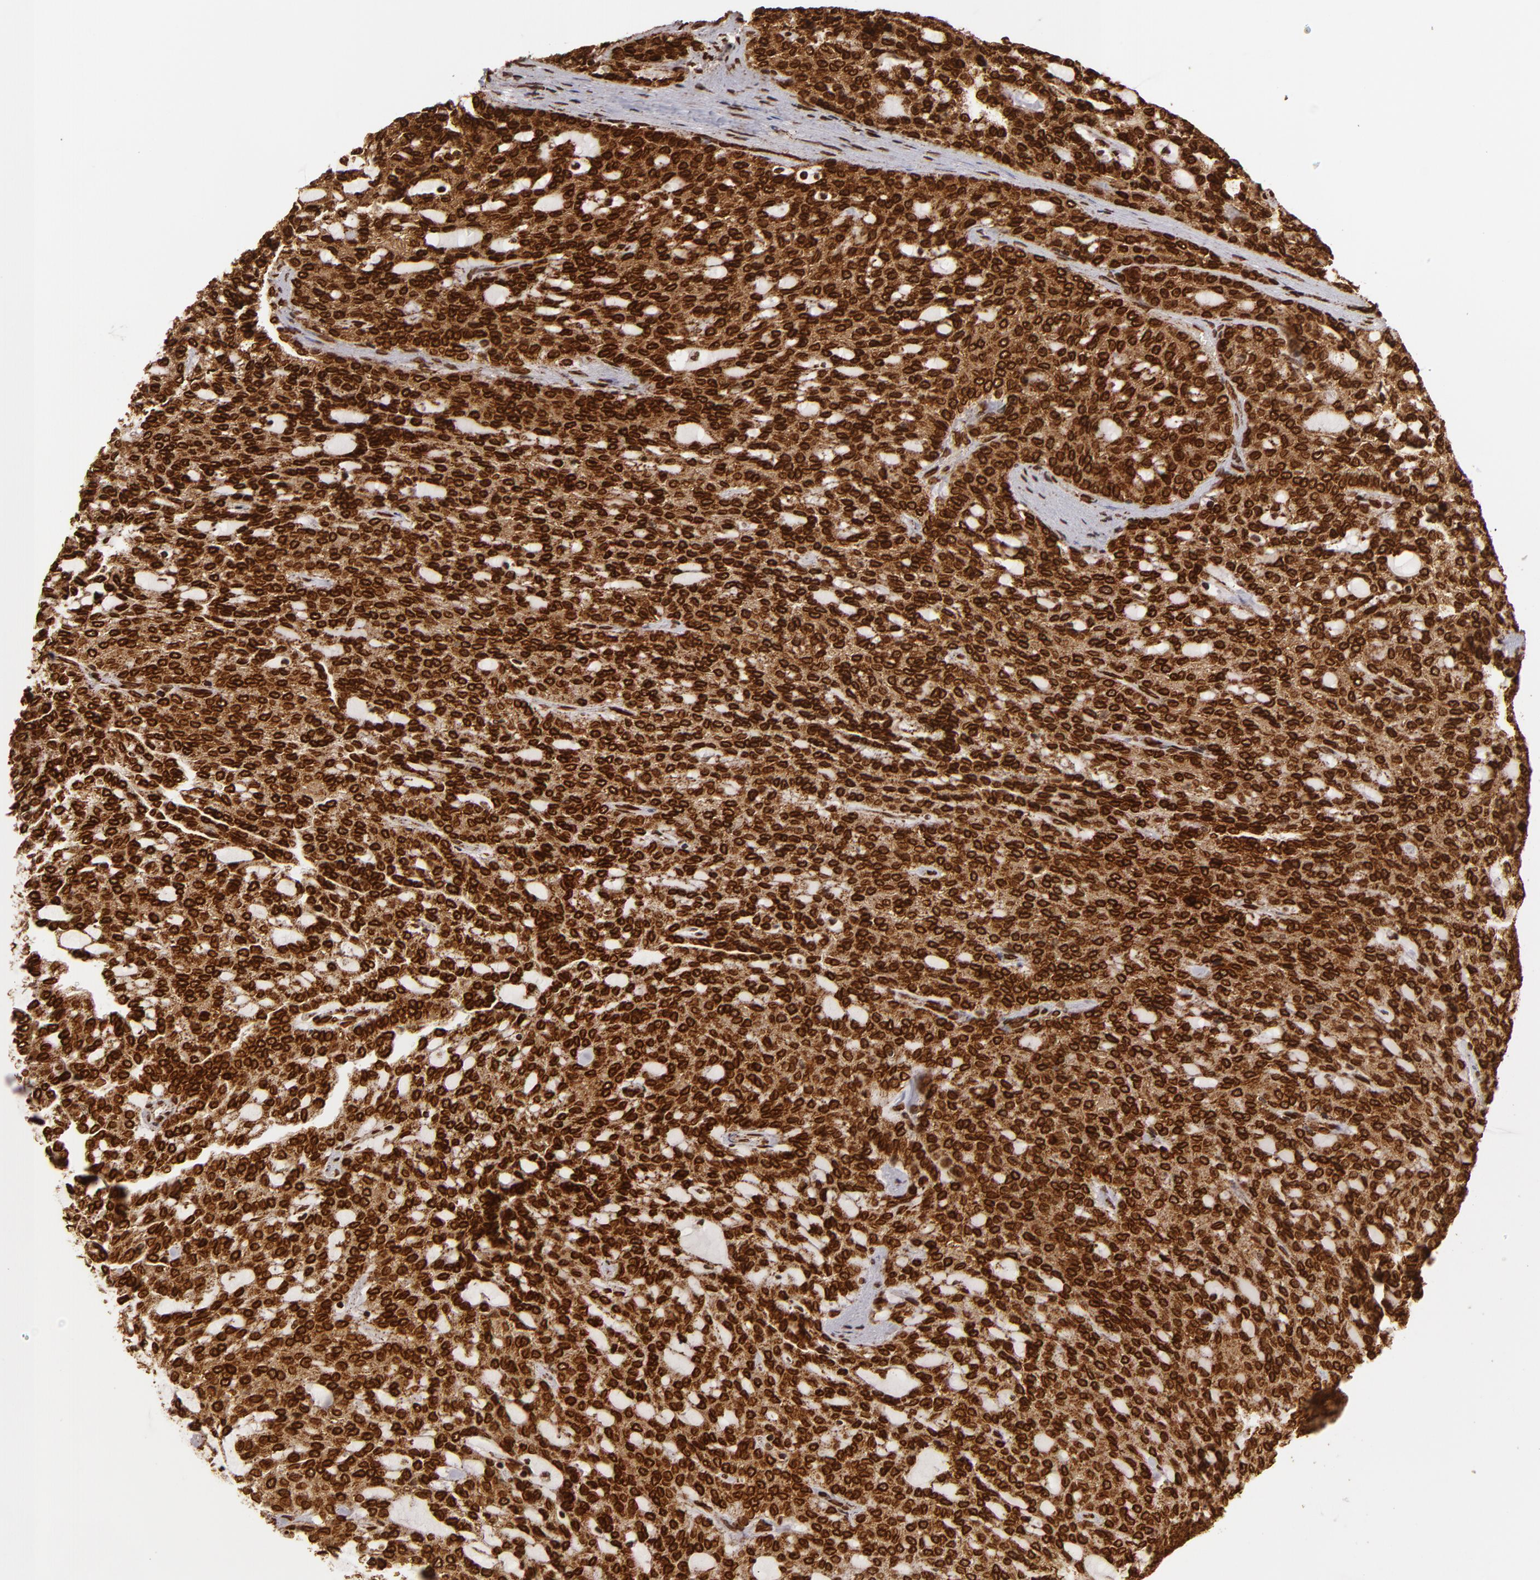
{"staining": {"intensity": "strong", "quantity": ">75%", "location": "nuclear"}, "tissue": "renal cancer", "cell_type": "Tumor cells", "image_type": "cancer", "snomed": [{"axis": "morphology", "description": "Adenocarcinoma, NOS"}, {"axis": "topography", "description": "Kidney"}], "caption": "Approximately >75% of tumor cells in human renal cancer (adenocarcinoma) exhibit strong nuclear protein staining as visualized by brown immunohistochemical staining.", "gene": "CUL3", "patient": {"sex": "male", "age": 63}}